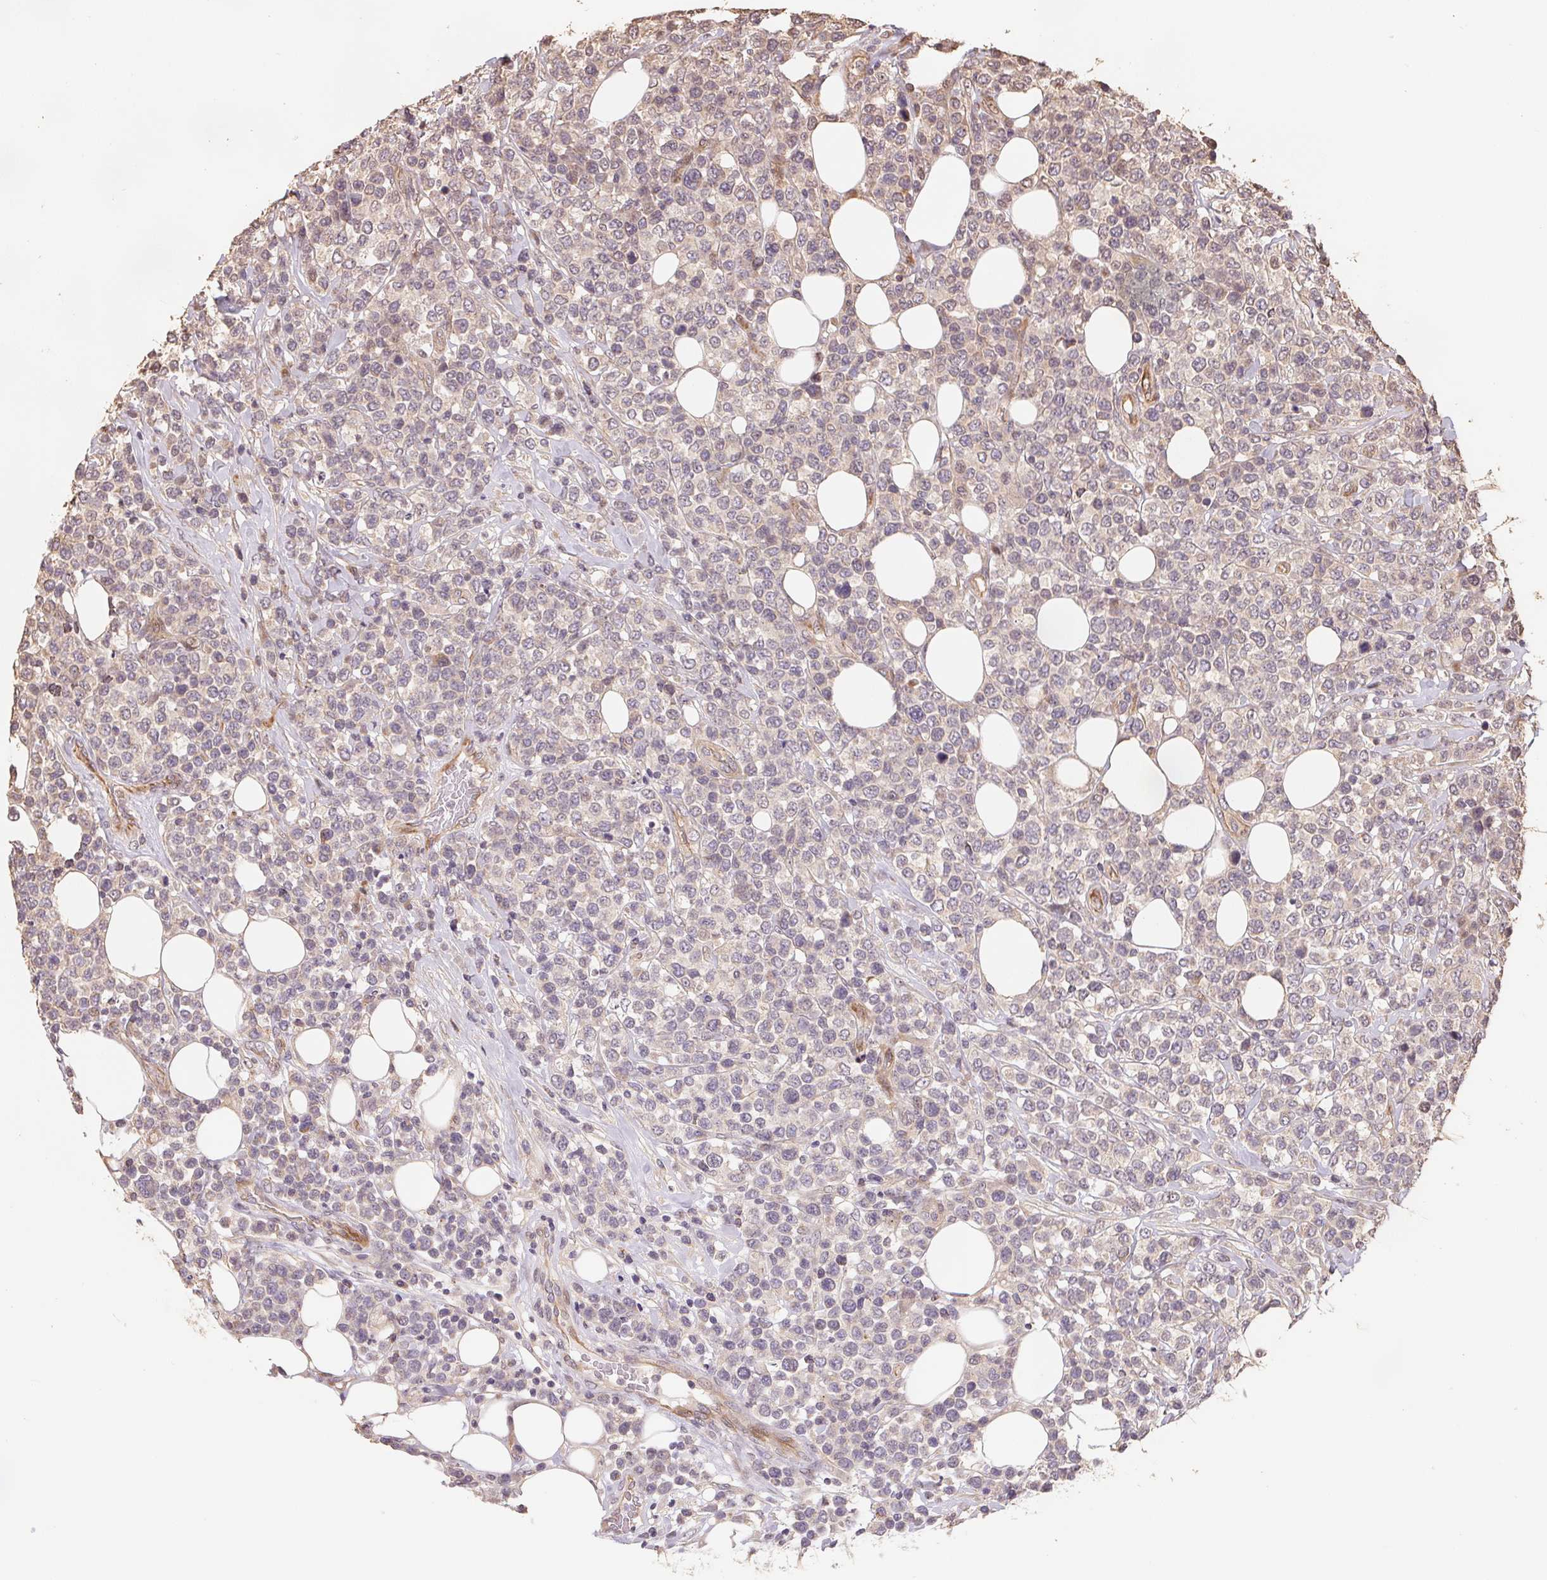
{"staining": {"intensity": "negative", "quantity": "none", "location": "none"}, "tissue": "lymphoma", "cell_type": "Tumor cells", "image_type": "cancer", "snomed": [{"axis": "morphology", "description": "Malignant lymphoma, non-Hodgkin's type, High grade"}, {"axis": "topography", "description": "Soft tissue"}], "caption": "An immunohistochemistry histopathology image of lymphoma is shown. There is no staining in tumor cells of lymphoma.", "gene": "TMEM222", "patient": {"sex": "female", "age": 56}}